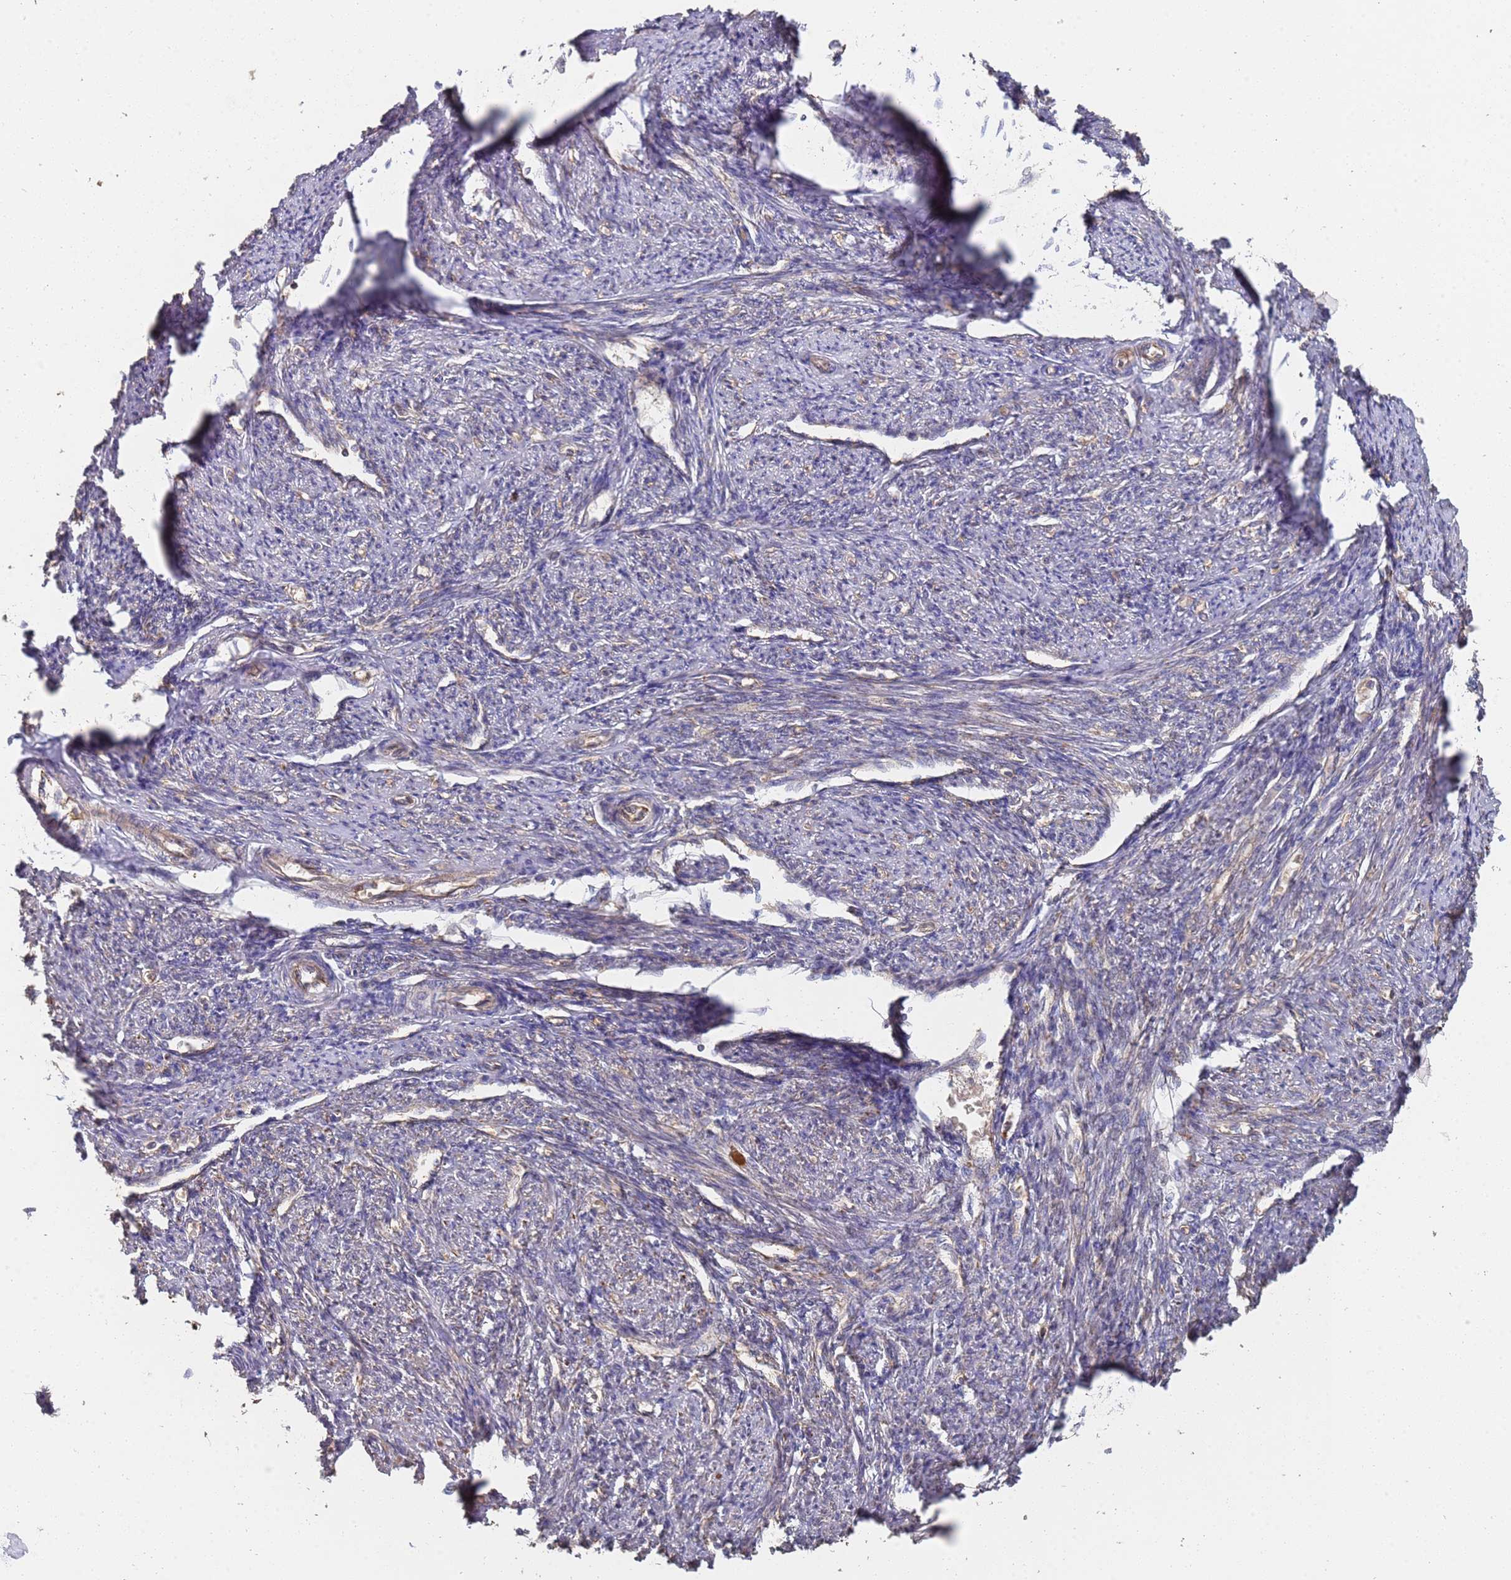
{"staining": {"intensity": "moderate", "quantity": "25%-75%", "location": "cytoplasmic/membranous,nuclear"}, "tissue": "smooth muscle", "cell_type": "Smooth muscle cells", "image_type": "normal", "snomed": [{"axis": "morphology", "description": "Normal tissue, NOS"}, {"axis": "topography", "description": "Smooth muscle"}, {"axis": "topography", "description": "Uterus"}], "caption": "IHC micrograph of normal smooth muscle: human smooth muscle stained using IHC exhibits medium levels of moderate protein expression localized specifically in the cytoplasmic/membranous,nuclear of smooth muscle cells, appearing as a cytoplasmic/membranous,nuclear brown color.", "gene": "ABCB6", "patient": {"sex": "female", "age": 59}}